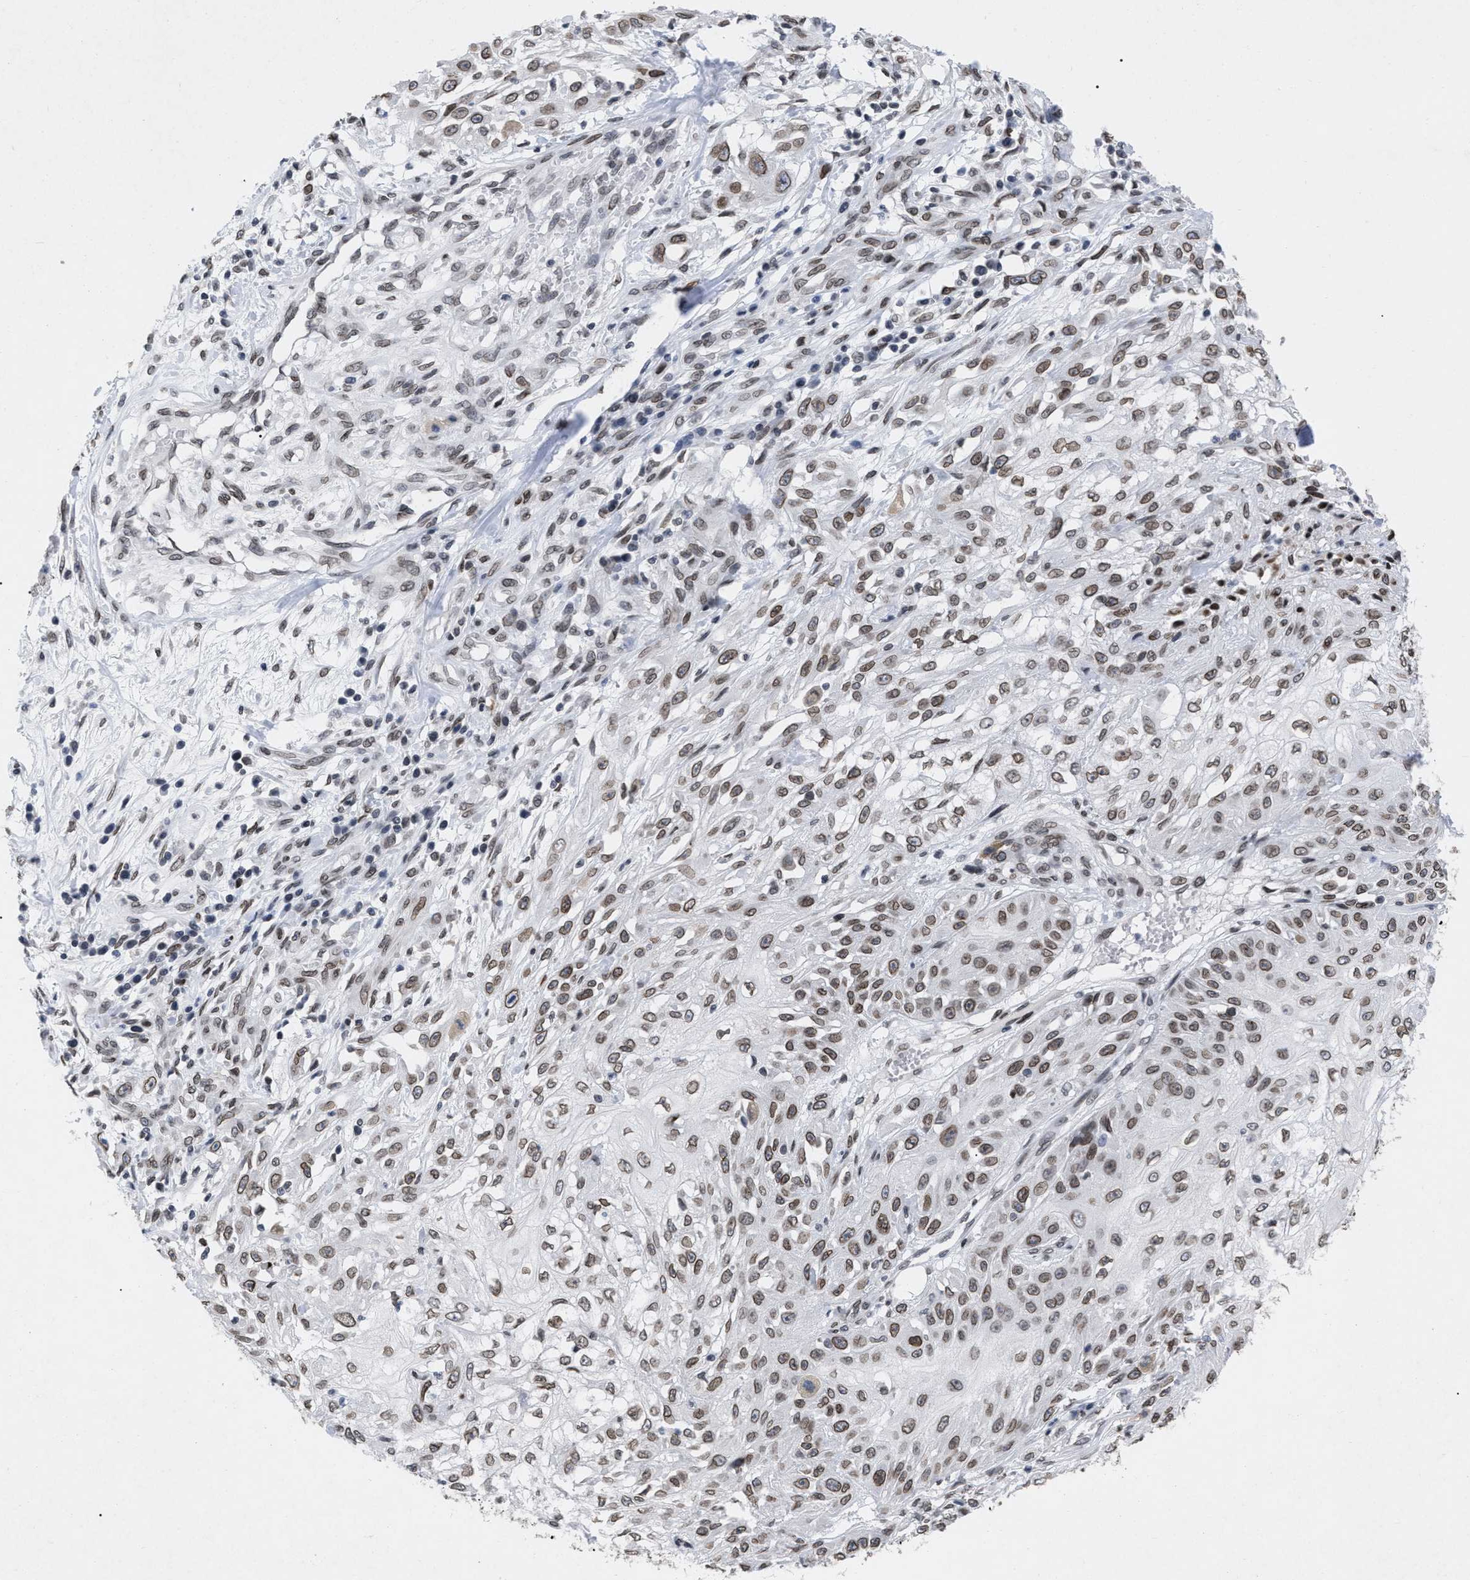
{"staining": {"intensity": "moderate", "quantity": ">75%", "location": "cytoplasmic/membranous,nuclear"}, "tissue": "skin cancer", "cell_type": "Tumor cells", "image_type": "cancer", "snomed": [{"axis": "morphology", "description": "Squamous cell carcinoma, NOS"}, {"axis": "morphology", "description": "Squamous cell carcinoma, metastatic, NOS"}, {"axis": "topography", "description": "Skin"}, {"axis": "topography", "description": "Lymph node"}], "caption": "A high-resolution micrograph shows immunohistochemistry staining of skin cancer, which demonstrates moderate cytoplasmic/membranous and nuclear positivity in about >75% of tumor cells.", "gene": "TPR", "patient": {"sex": "male", "age": 75}}